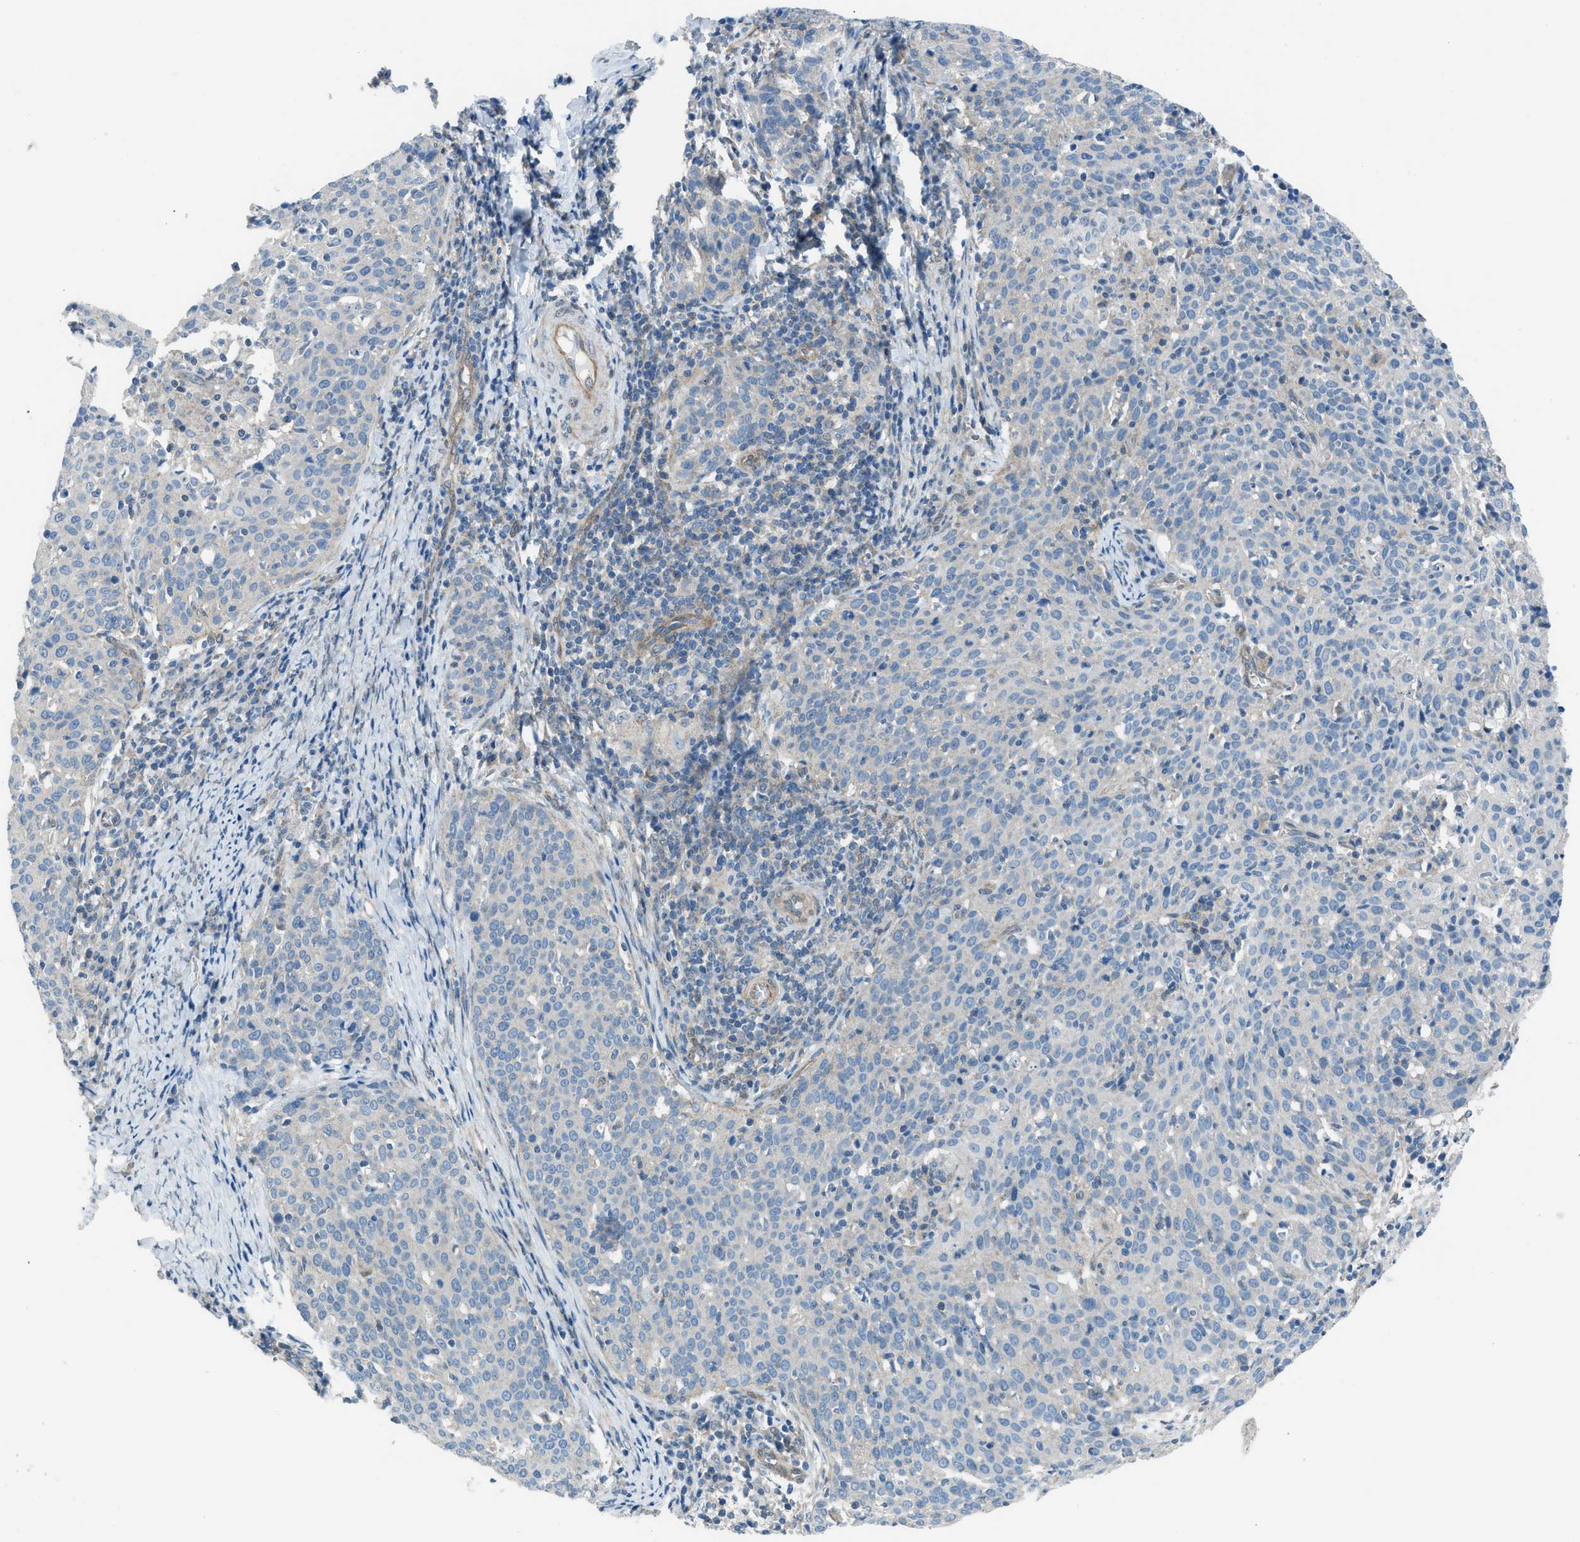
{"staining": {"intensity": "negative", "quantity": "none", "location": "none"}, "tissue": "cervical cancer", "cell_type": "Tumor cells", "image_type": "cancer", "snomed": [{"axis": "morphology", "description": "Squamous cell carcinoma, NOS"}, {"axis": "topography", "description": "Cervix"}], "caption": "Tumor cells show no significant protein positivity in cervical cancer (squamous cell carcinoma). Brightfield microscopy of immunohistochemistry stained with DAB (3,3'-diaminobenzidine) (brown) and hematoxylin (blue), captured at high magnification.", "gene": "PRKN", "patient": {"sex": "female", "age": 38}}